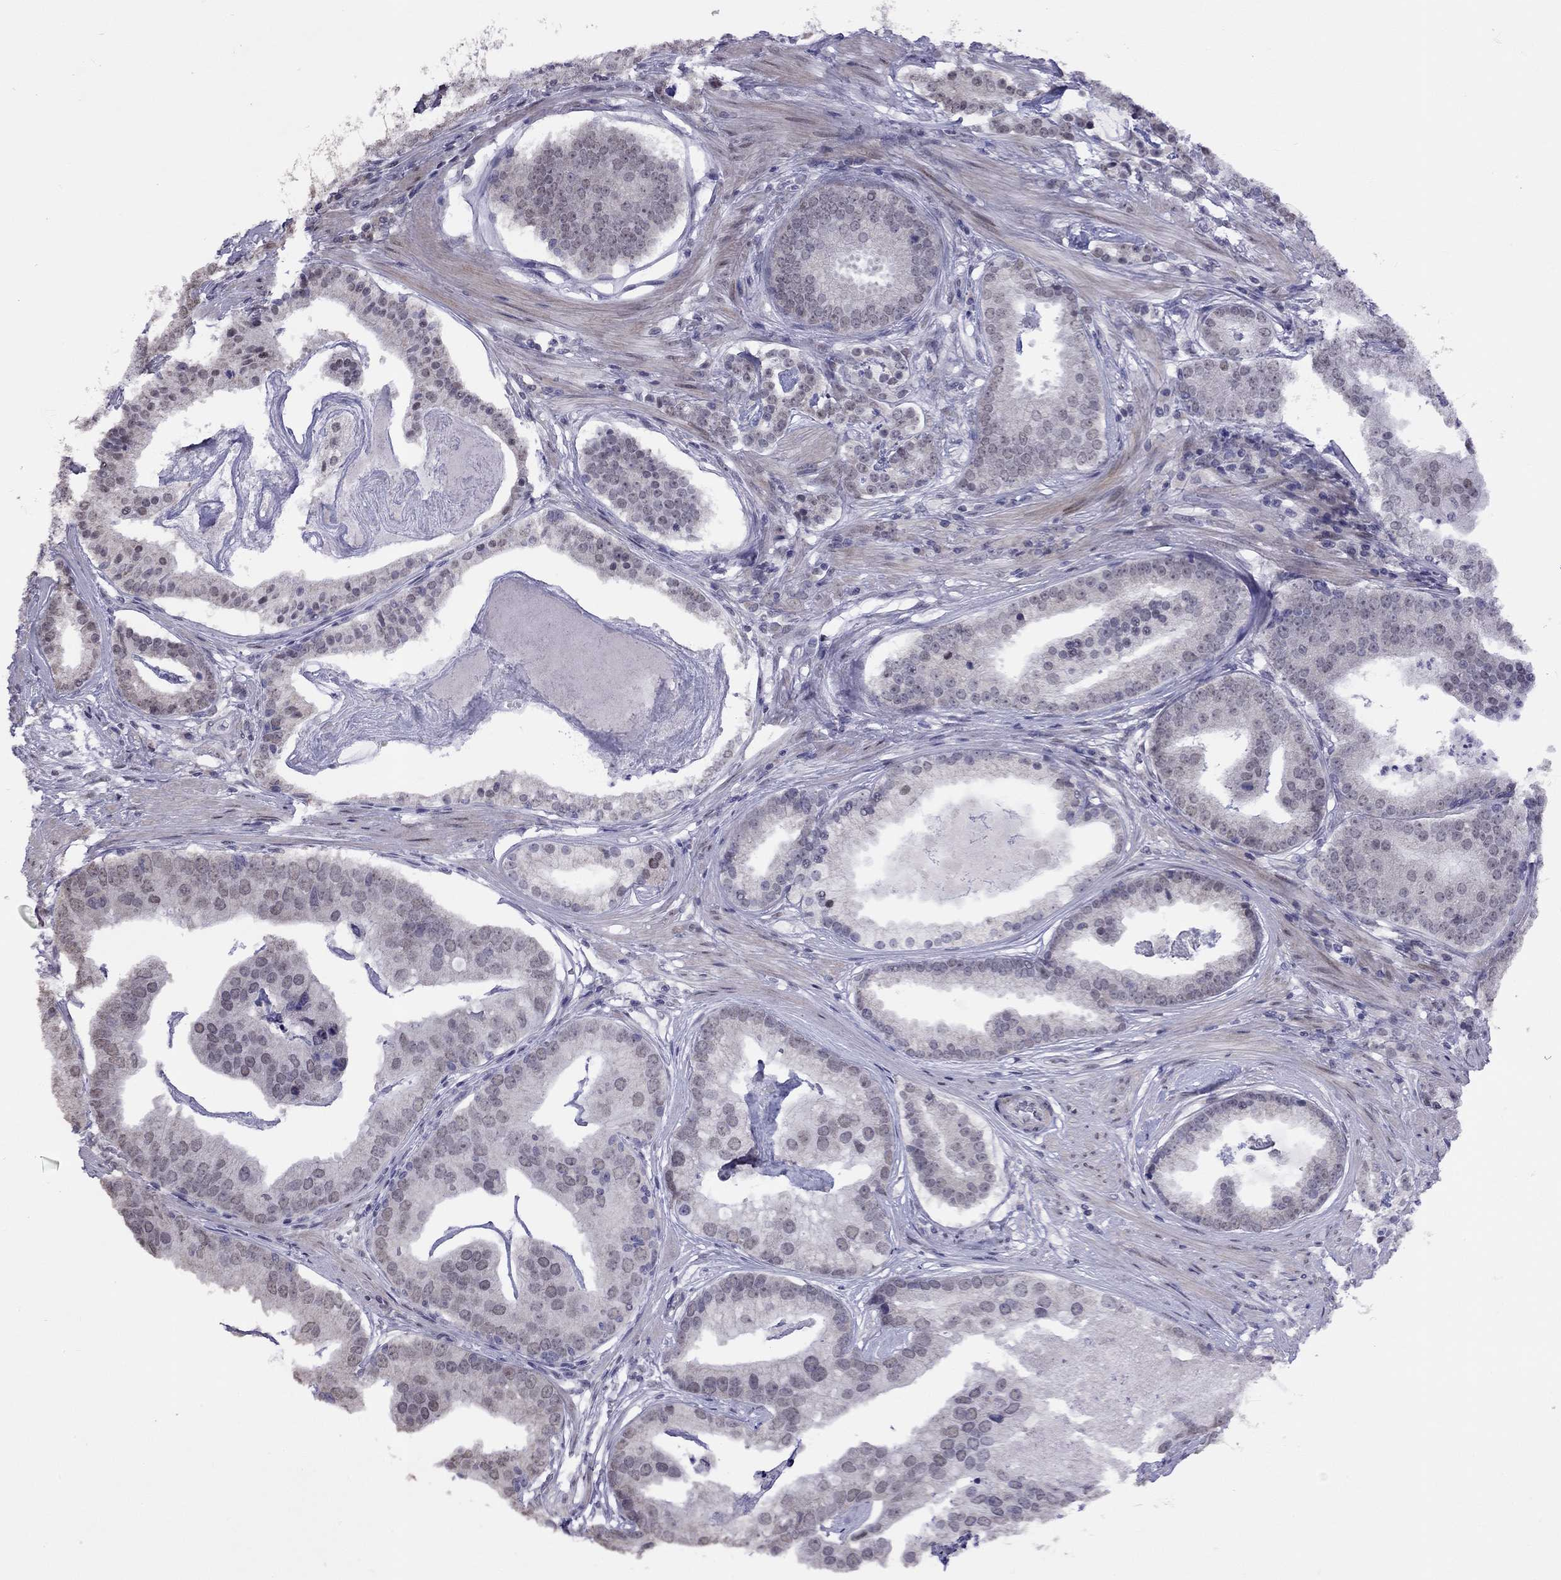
{"staining": {"intensity": "weak", "quantity": "25%-75%", "location": "nuclear"}, "tissue": "prostate cancer", "cell_type": "Tumor cells", "image_type": "cancer", "snomed": [{"axis": "morphology", "description": "Adenocarcinoma, NOS"}, {"axis": "topography", "description": "Prostate and seminal vesicle, NOS"}, {"axis": "topography", "description": "Prostate"}], "caption": "Prostate adenocarcinoma stained with DAB (3,3'-diaminobenzidine) immunohistochemistry shows low levels of weak nuclear expression in about 25%-75% of tumor cells. (DAB (3,3'-diaminobenzidine) IHC with brightfield microscopy, high magnification).", "gene": "HES5", "patient": {"sex": "male", "age": 44}}